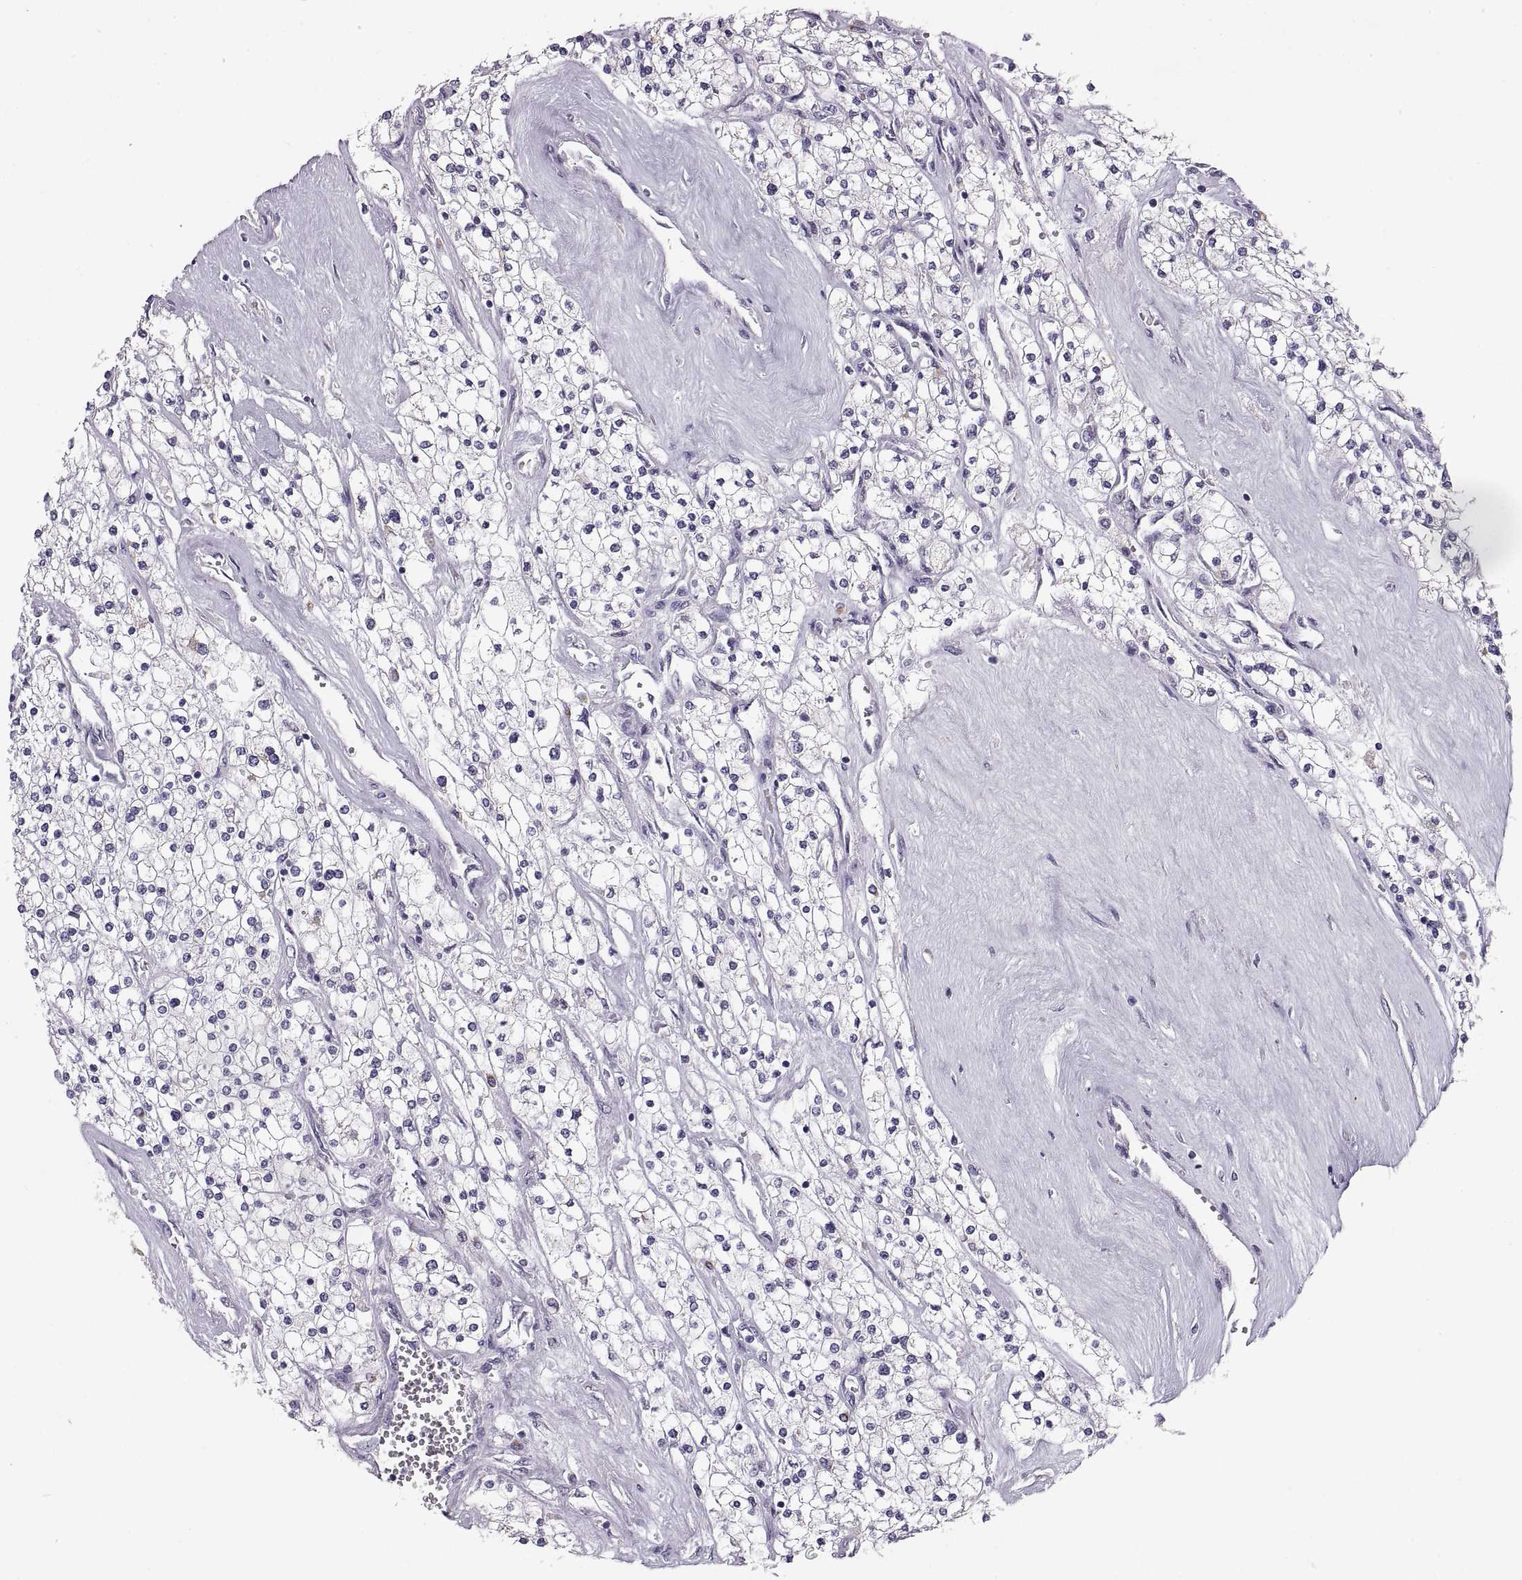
{"staining": {"intensity": "negative", "quantity": "none", "location": "none"}, "tissue": "renal cancer", "cell_type": "Tumor cells", "image_type": "cancer", "snomed": [{"axis": "morphology", "description": "Adenocarcinoma, NOS"}, {"axis": "topography", "description": "Kidney"}], "caption": "Tumor cells are negative for protein expression in human renal adenocarcinoma.", "gene": "MAGEB18", "patient": {"sex": "male", "age": 80}}